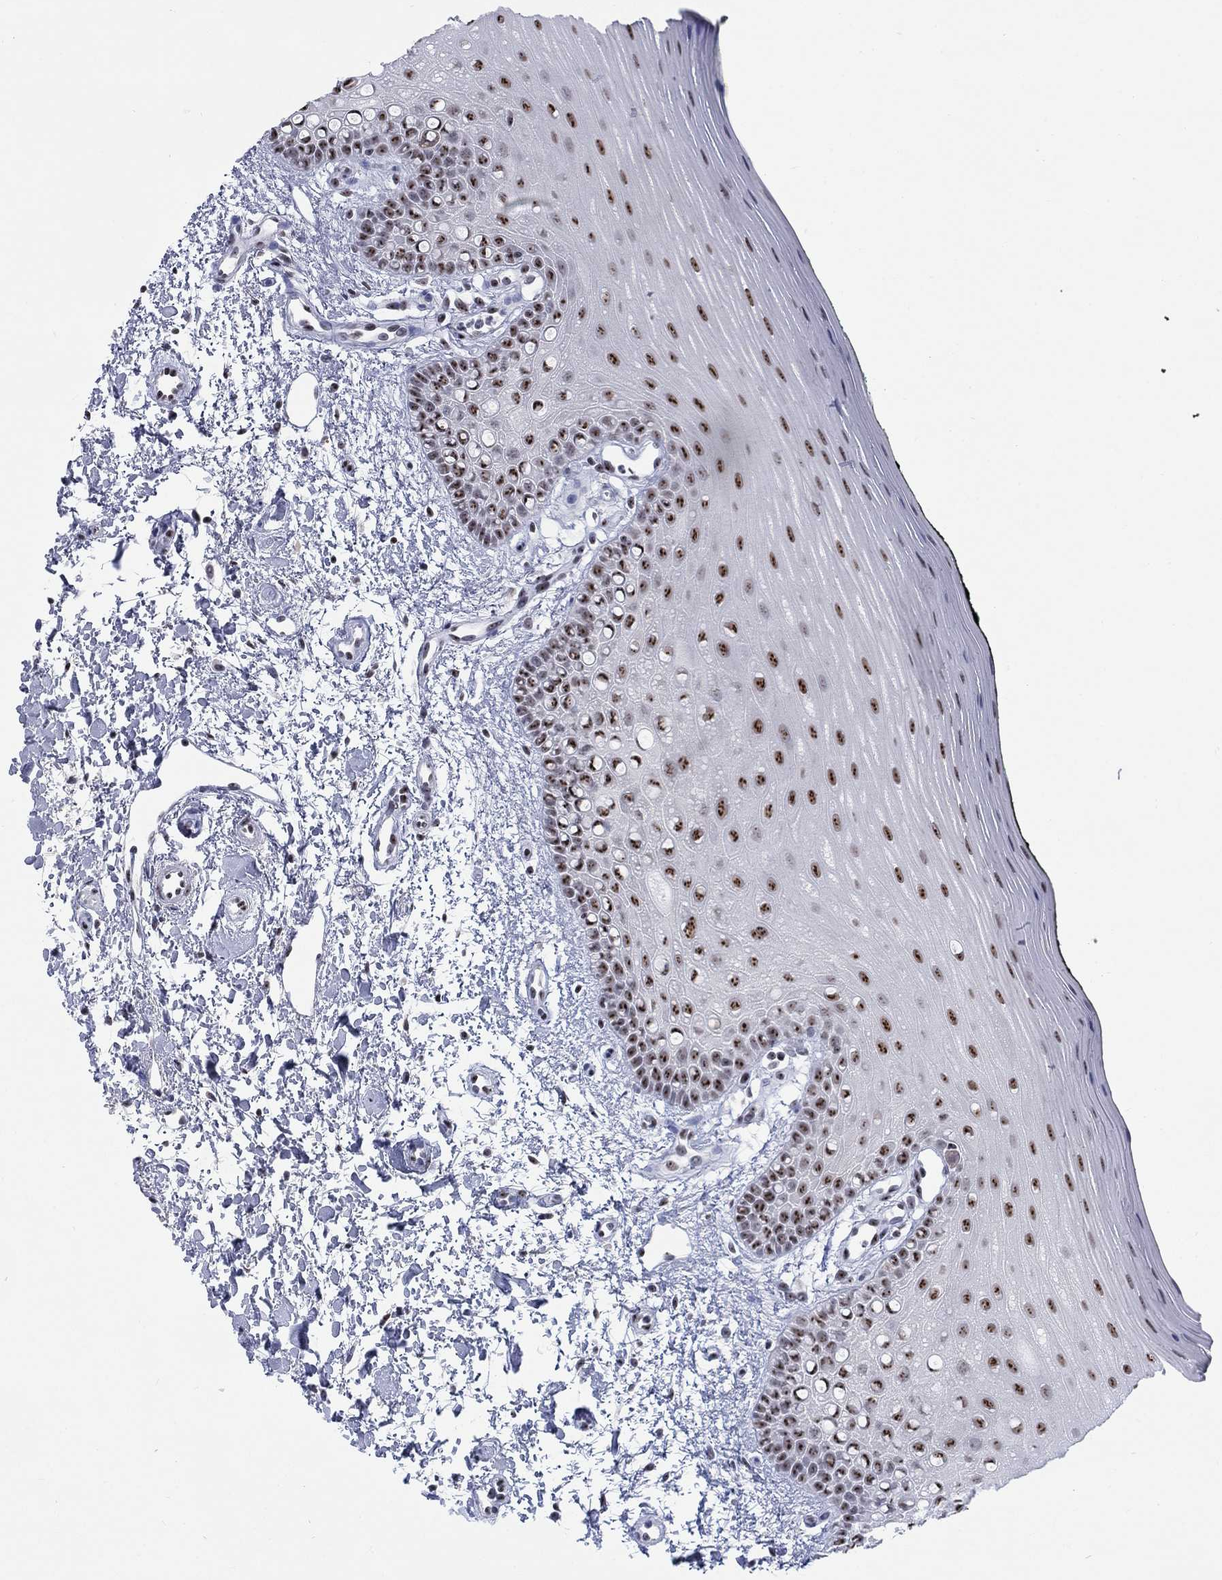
{"staining": {"intensity": "strong", "quantity": "25%-75%", "location": "nuclear"}, "tissue": "oral mucosa", "cell_type": "Squamous epithelial cells", "image_type": "normal", "snomed": [{"axis": "morphology", "description": "Normal tissue, NOS"}, {"axis": "topography", "description": "Oral tissue"}], "caption": "Immunohistochemical staining of benign oral mucosa shows high levels of strong nuclear expression in approximately 25%-75% of squamous epithelial cells.", "gene": "CSRNP3", "patient": {"sex": "female", "age": 78}}